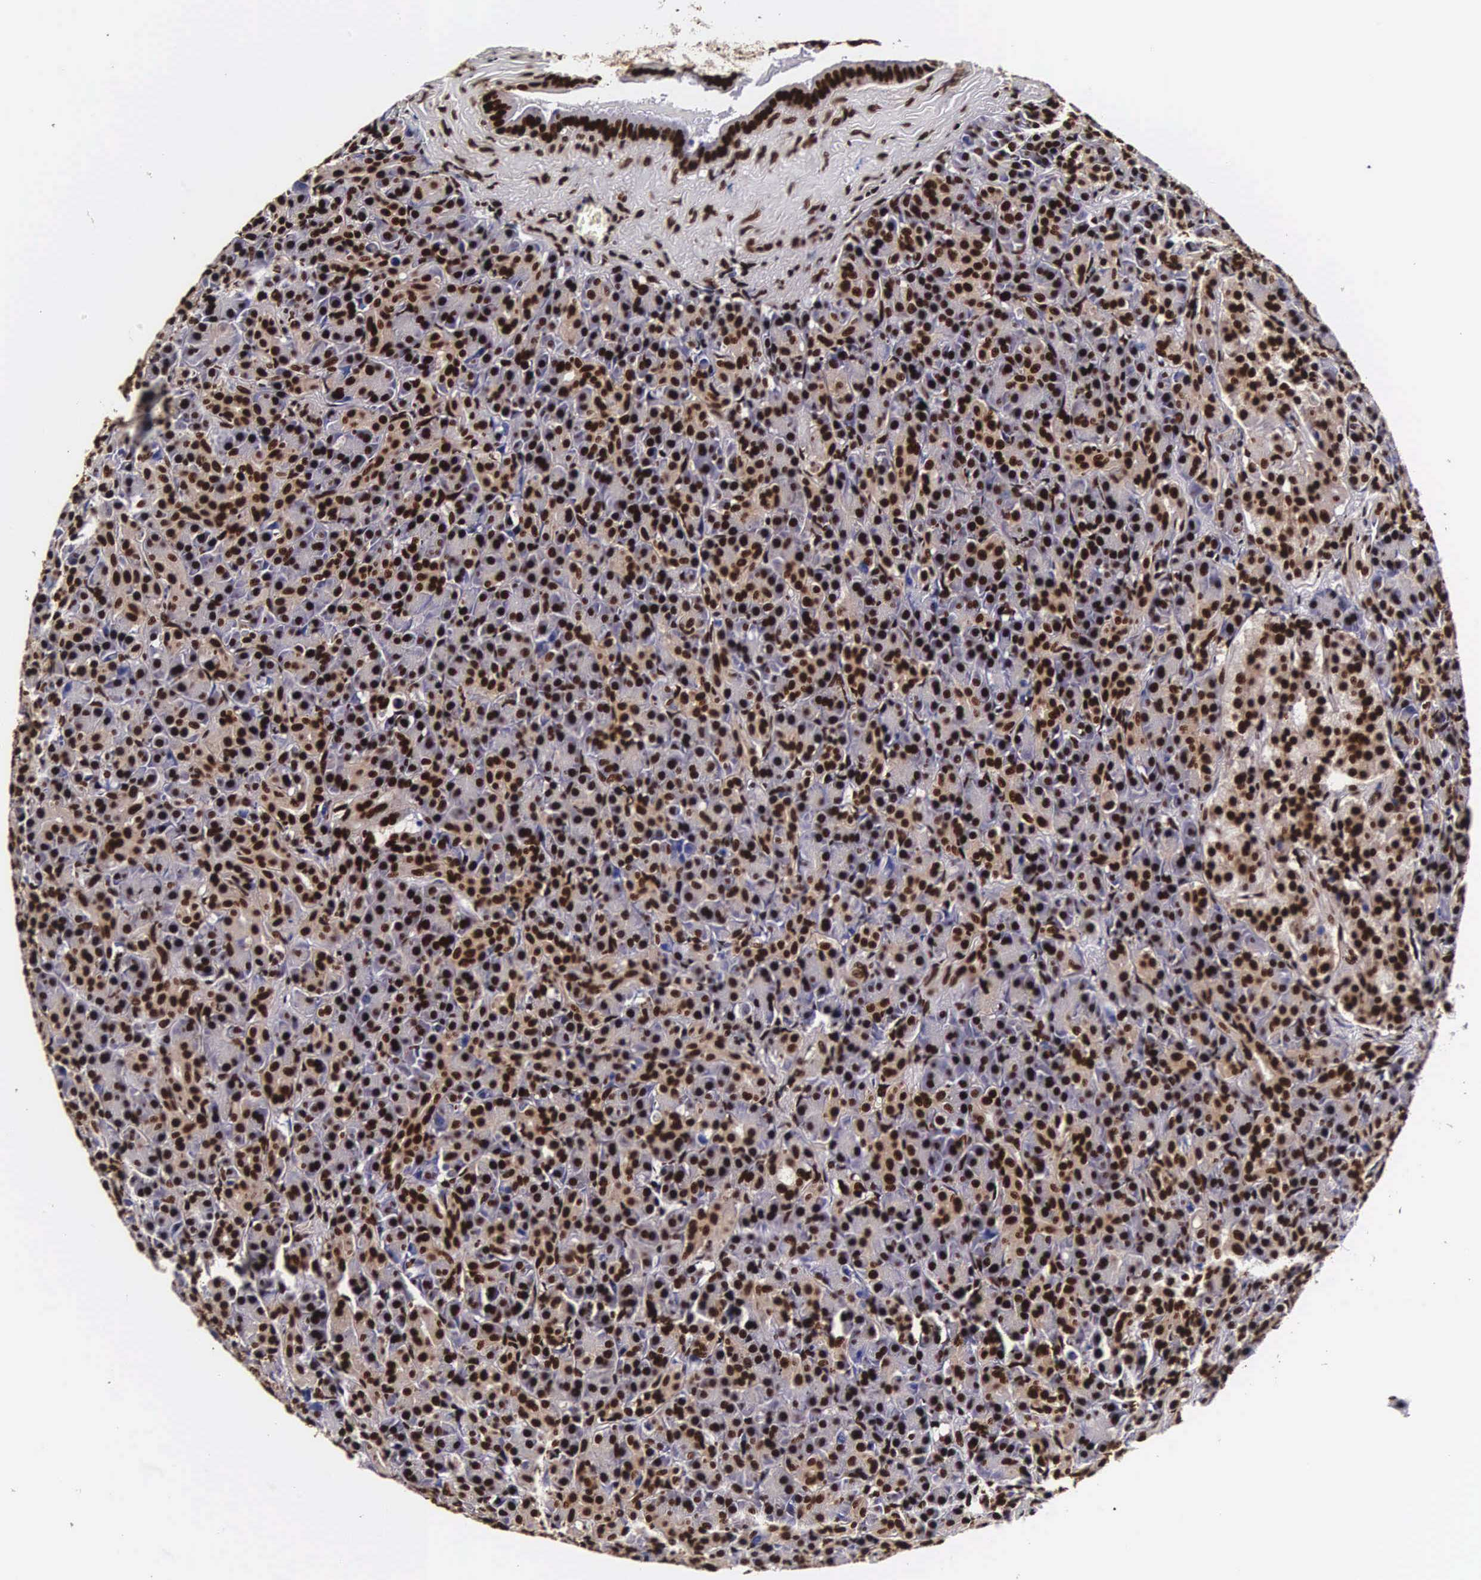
{"staining": {"intensity": "strong", "quantity": ">75%", "location": "nuclear"}, "tissue": "pancreas", "cell_type": "Exocrine glandular cells", "image_type": "normal", "snomed": [{"axis": "morphology", "description": "Normal tissue, NOS"}, {"axis": "topography", "description": "Lymph node"}, {"axis": "topography", "description": "Pancreas"}], "caption": "The photomicrograph exhibits a brown stain indicating the presence of a protein in the nuclear of exocrine glandular cells in pancreas. (IHC, brightfield microscopy, high magnification).", "gene": "BCL2L2", "patient": {"sex": "male", "age": 59}}